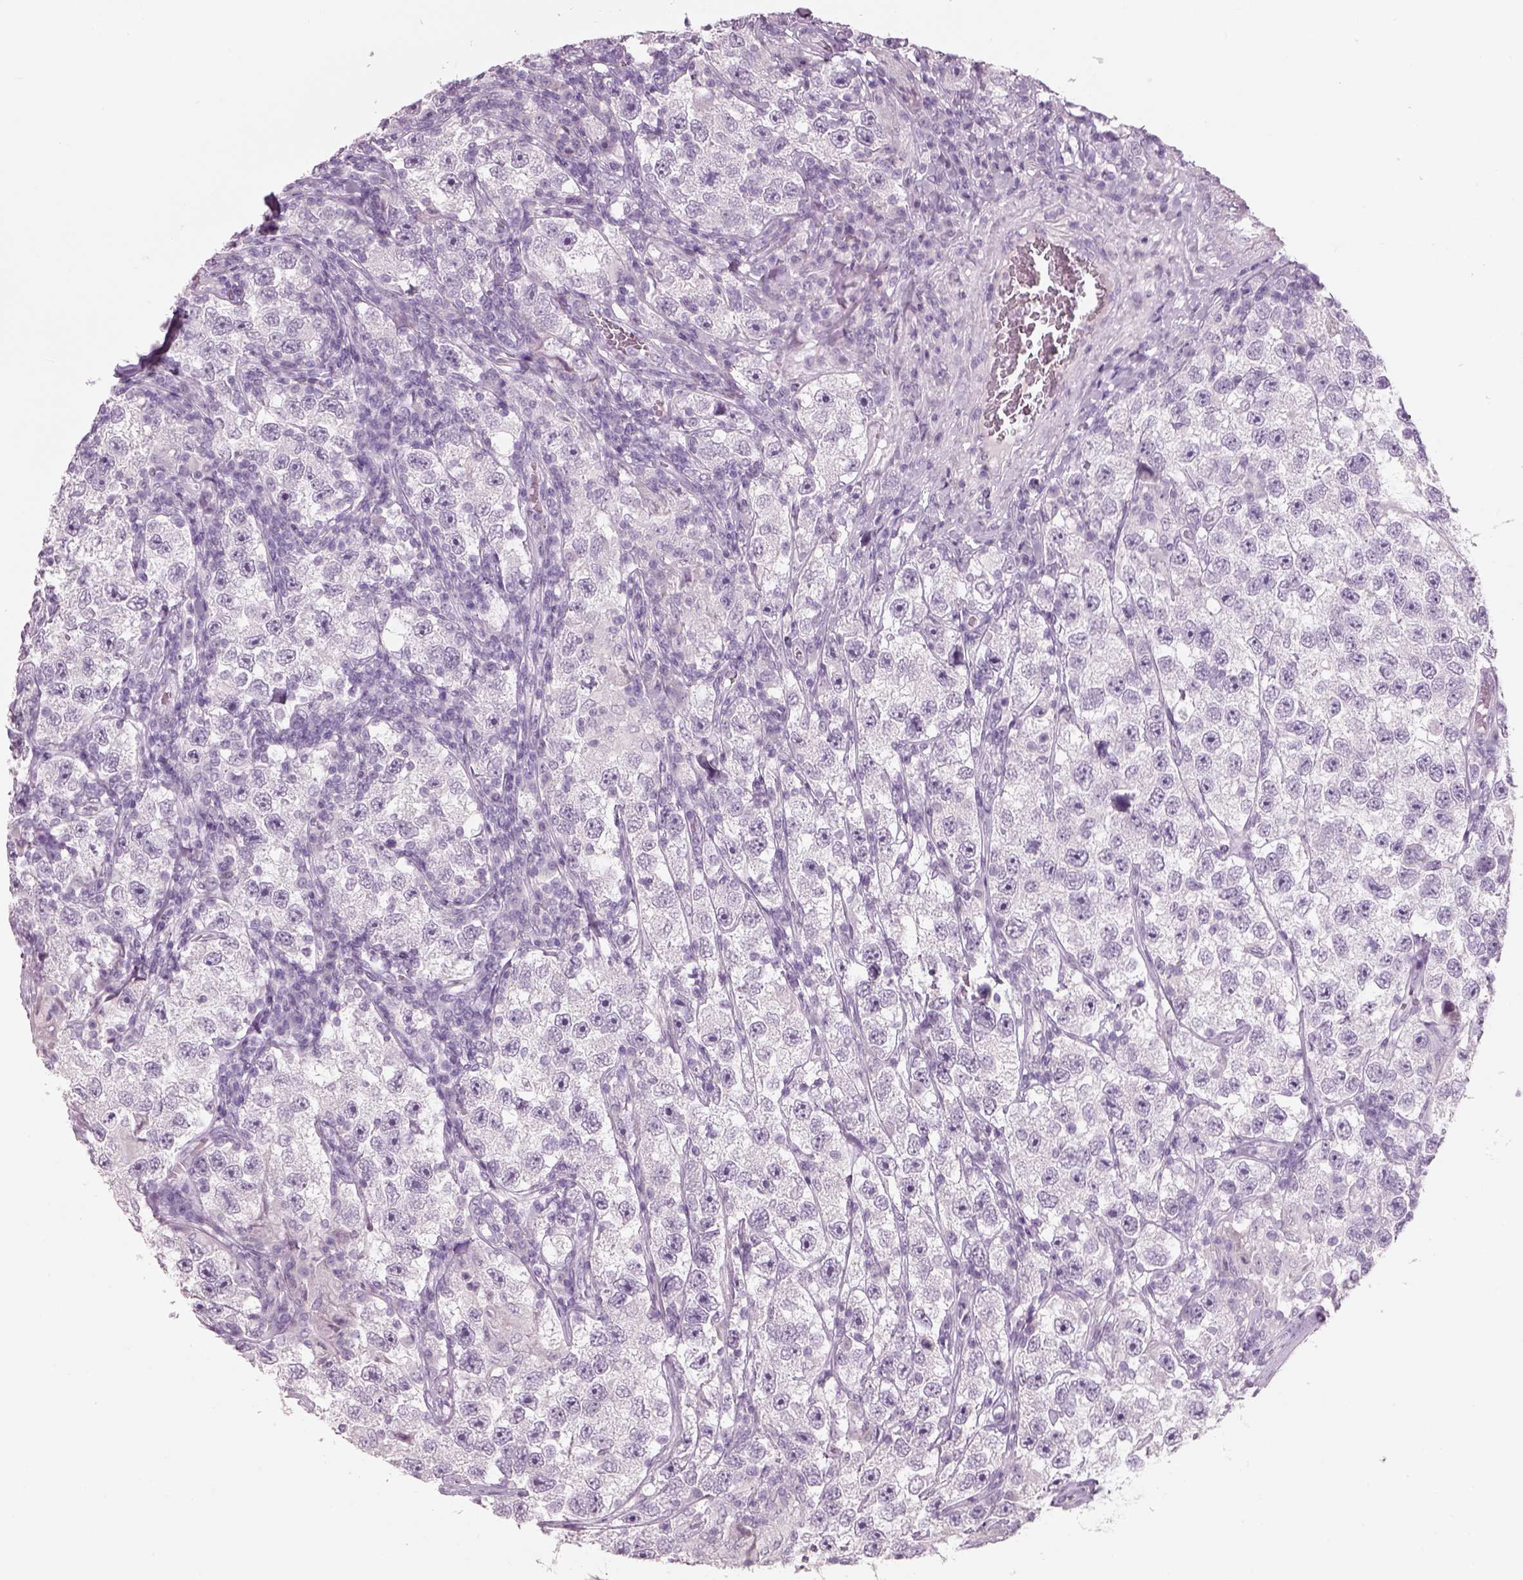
{"staining": {"intensity": "negative", "quantity": "none", "location": "none"}, "tissue": "testis cancer", "cell_type": "Tumor cells", "image_type": "cancer", "snomed": [{"axis": "morphology", "description": "Seminoma, NOS"}, {"axis": "topography", "description": "Testis"}], "caption": "High power microscopy photomicrograph of an immunohistochemistry image of seminoma (testis), revealing no significant staining in tumor cells.", "gene": "SLC6A2", "patient": {"sex": "male", "age": 26}}